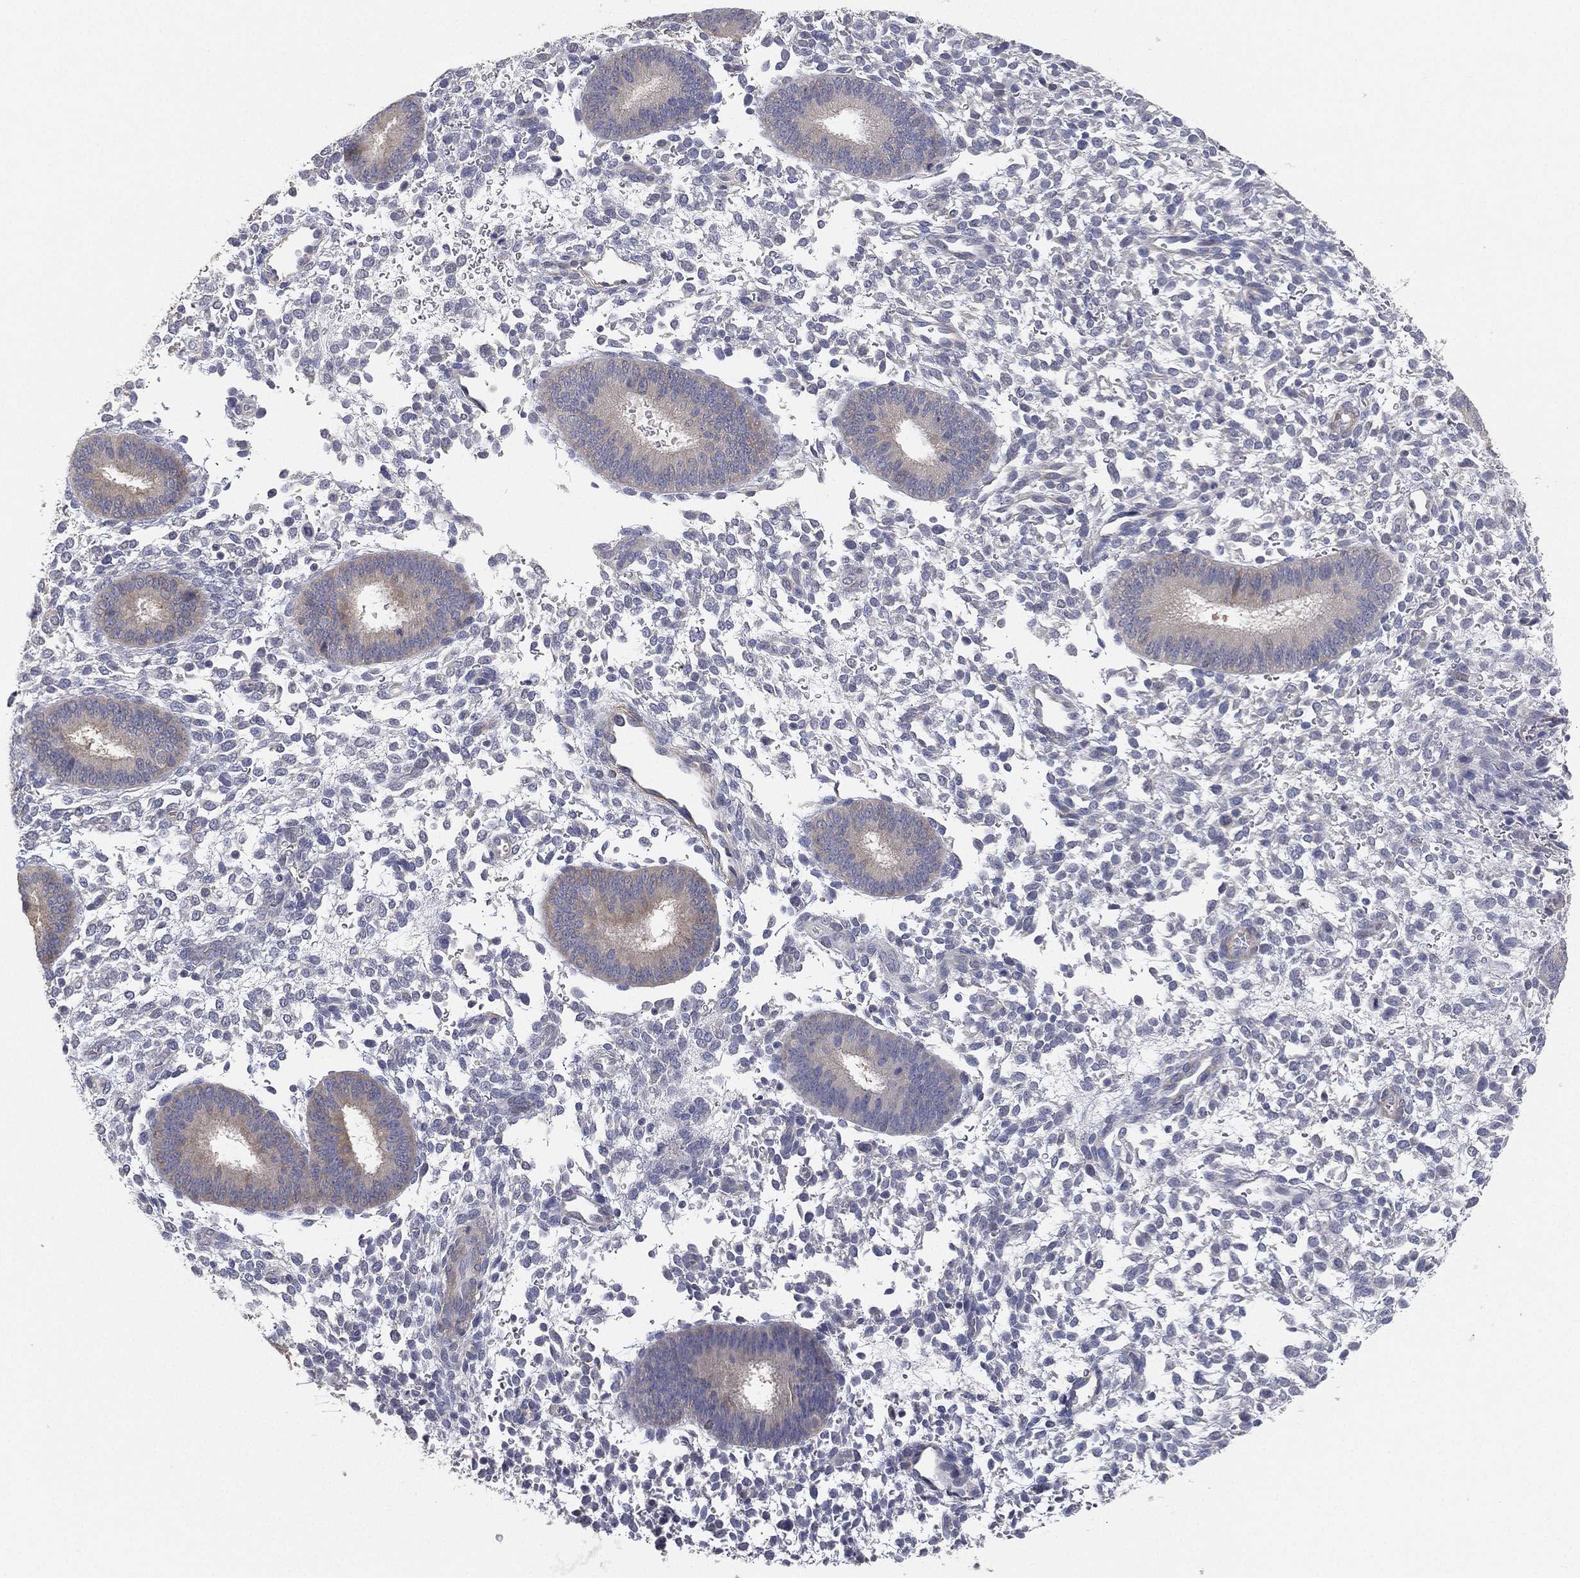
{"staining": {"intensity": "negative", "quantity": "none", "location": "none"}, "tissue": "endometrium", "cell_type": "Cells in endometrial stroma", "image_type": "normal", "snomed": [{"axis": "morphology", "description": "Normal tissue, NOS"}, {"axis": "topography", "description": "Endometrium"}], "caption": "Normal endometrium was stained to show a protein in brown. There is no significant staining in cells in endometrial stroma. Brightfield microscopy of immunohistochemistry stained with DAB (3,3'-diaminobenzidine) (brown) and hematoxylin (blue), captured at high magnification.", "gene": "GPR61", "patient": {"sex": "female", "age": 39}}